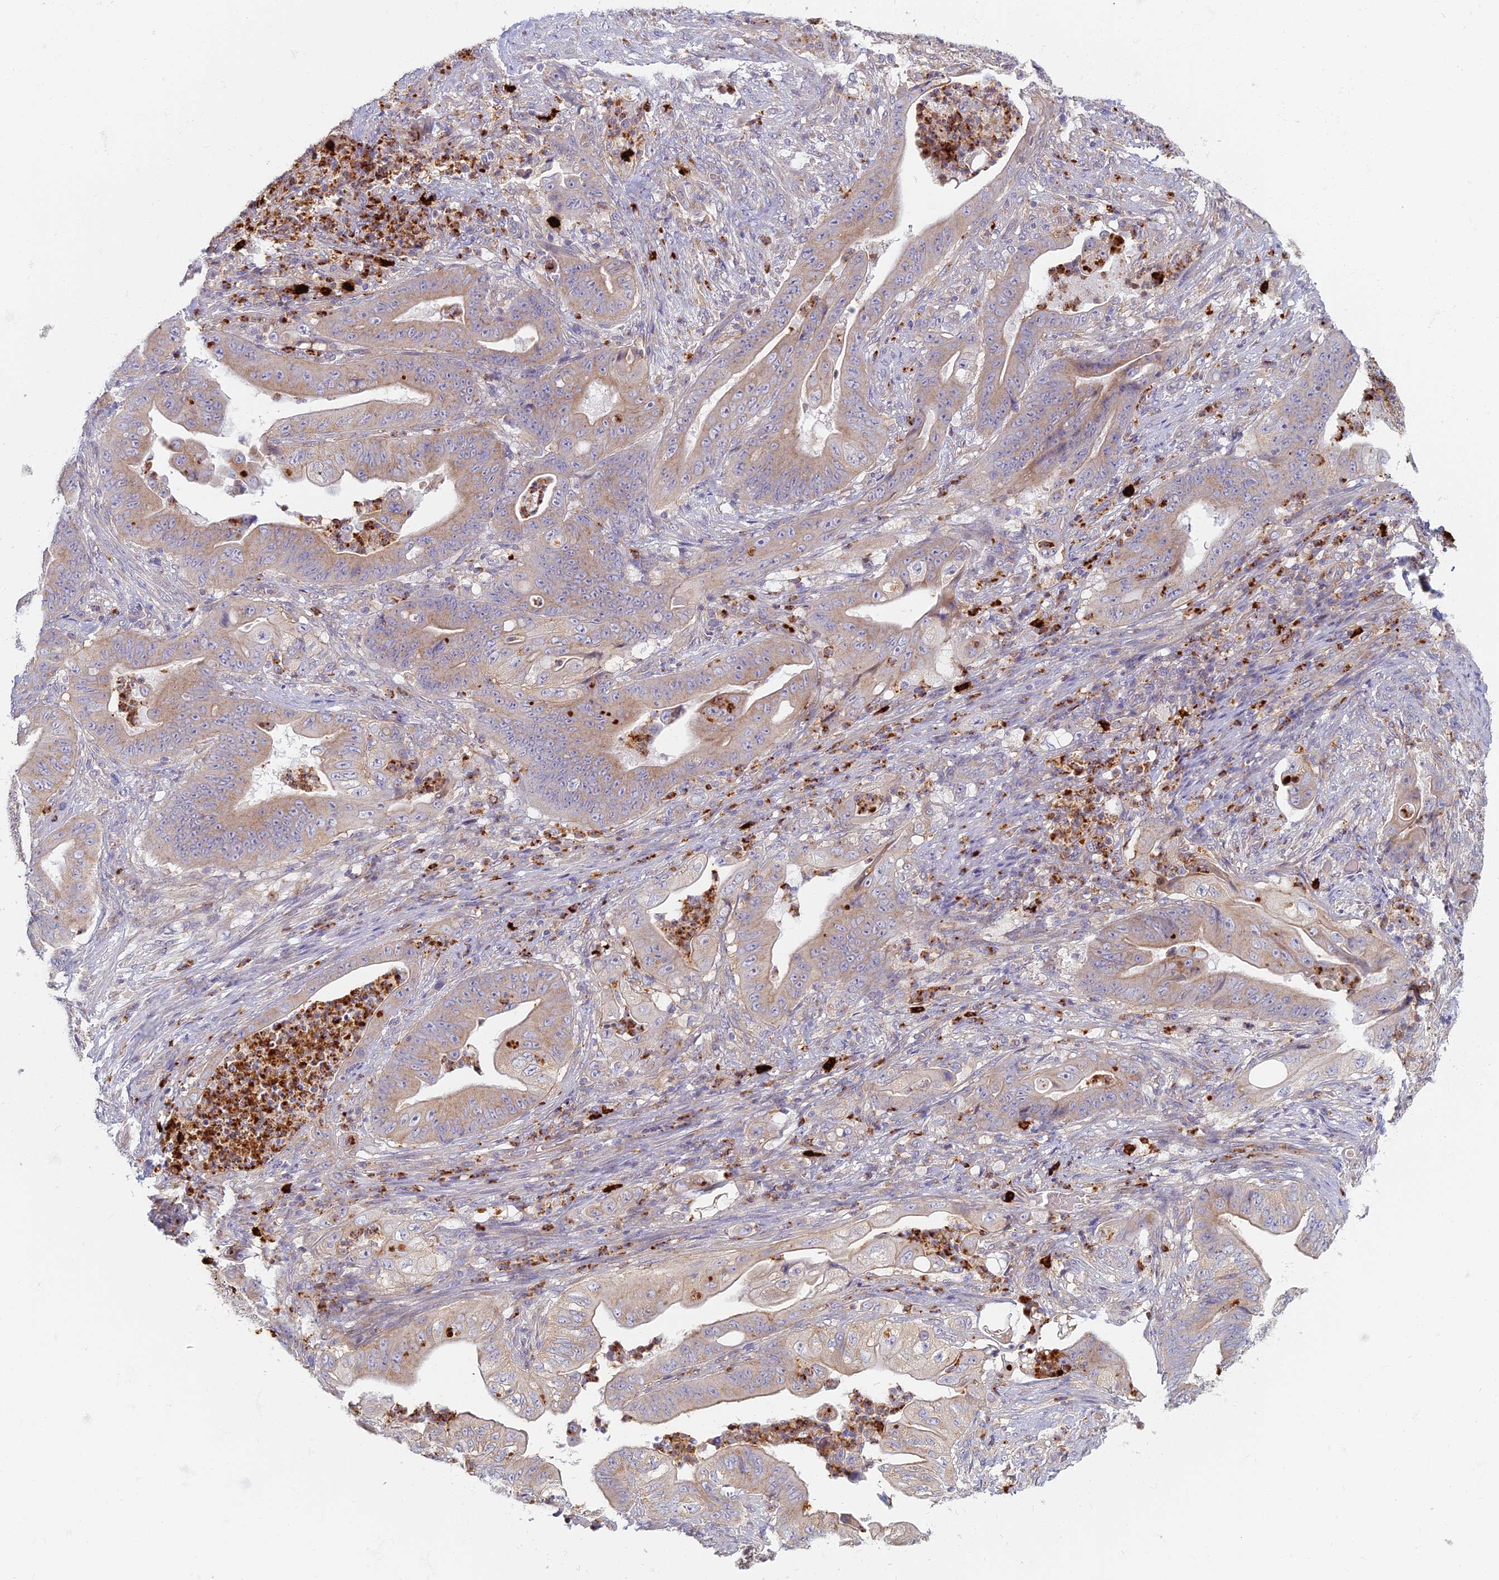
{"staining": {"intensity": "weak", "quantity": "25%-75%", "location": "cytoplasmic/membranous"}, "tissue": "stomach cancer", "cell_type": "Tumor cells", "image_type": "cancer", "snomed": [{"axis": "morphology", "description": "Adenocarcinoma, NOS"}, {"axis": "topography", "description": "Stomach"}], "caption": "Immunohistochemistry (IHC) (DAB) staining of human stomach adenocarcinoma exhibits weak cytoplasmic/membranous protein staining in about 25%-75% of tumor cells. (brown staining indicates protein expression, while blue staining denotes nuclei).", "gene": "PROX2", "patient": {"sex": "female", "age": 73}}